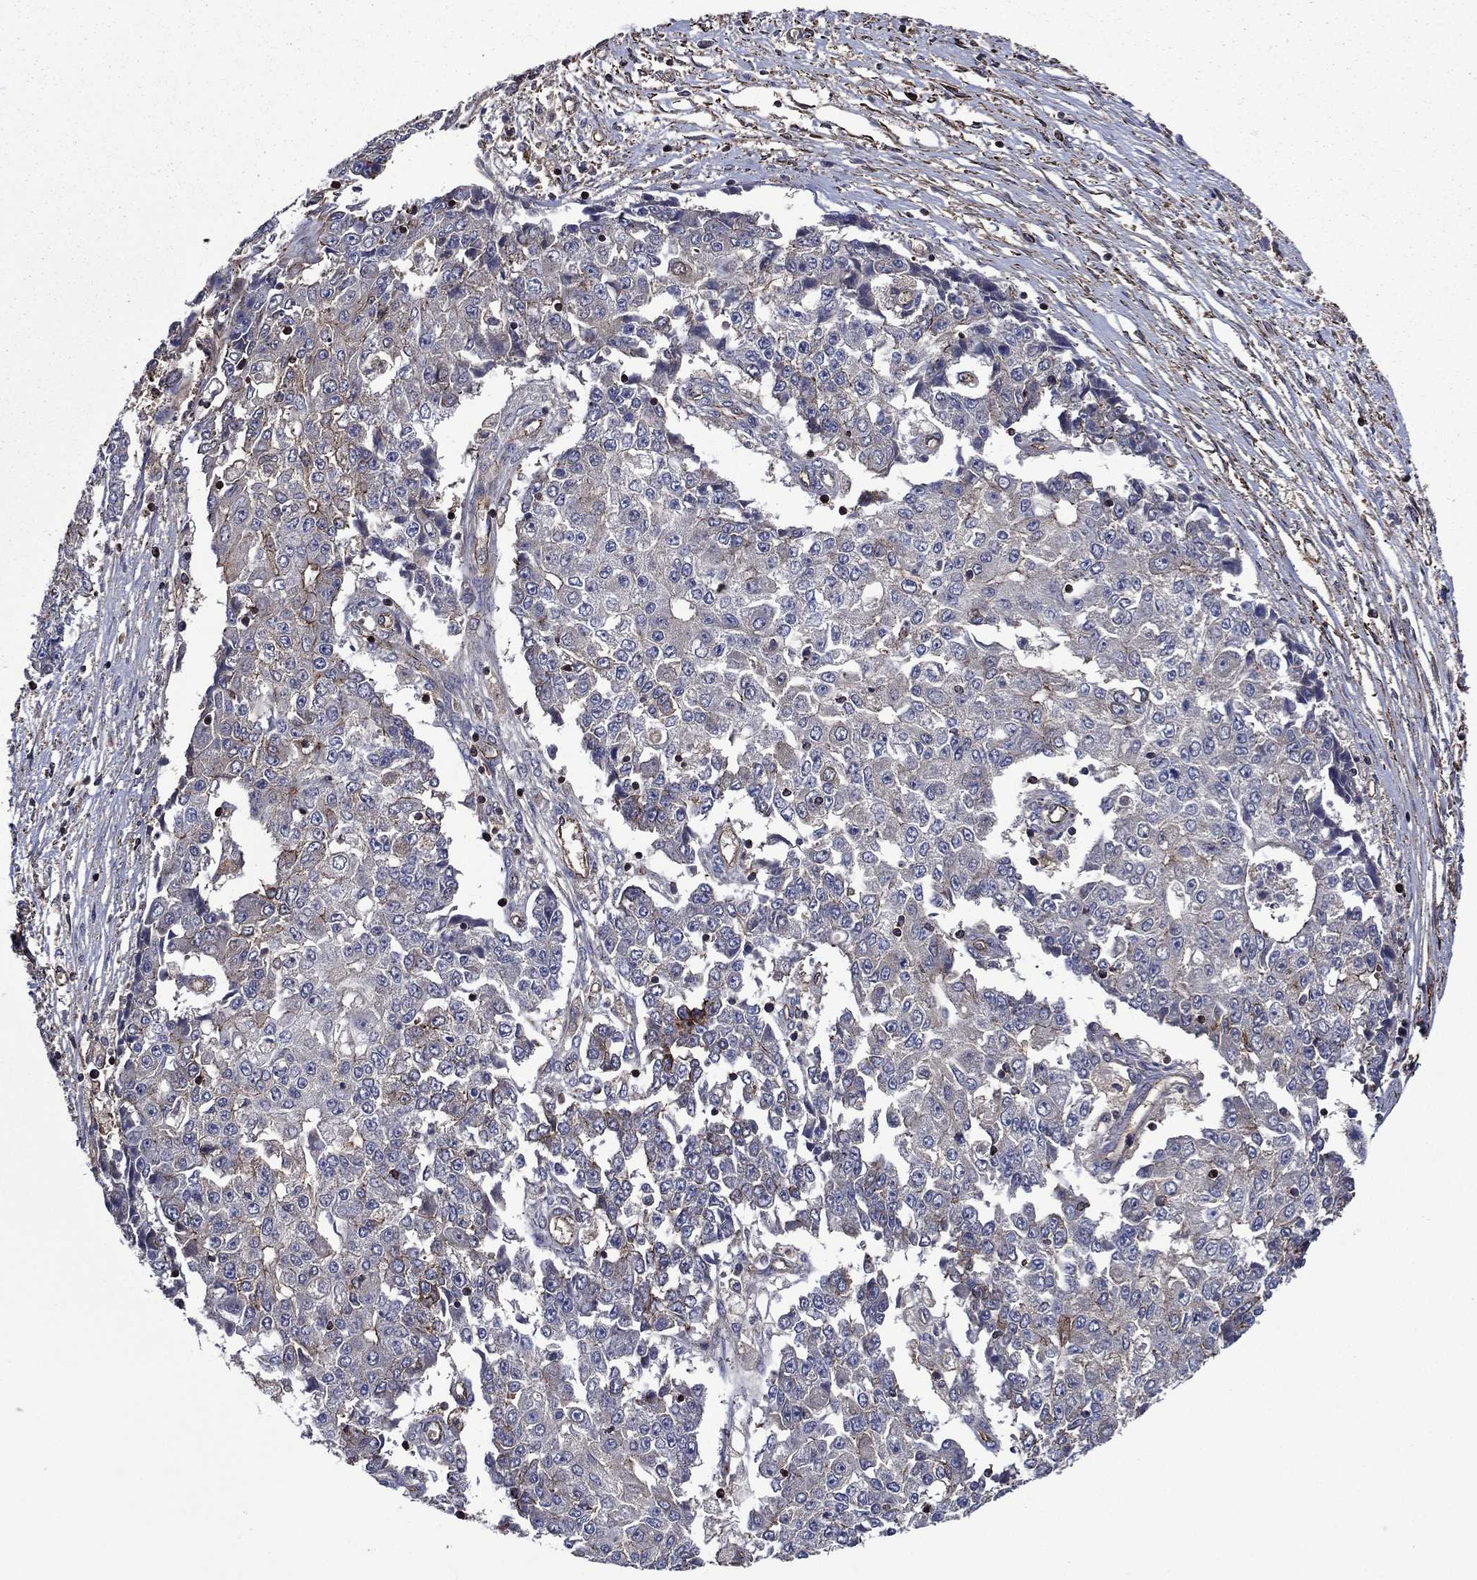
{"staining": {"intensity": "moderate", "quantity": "<25%", "location": "cytoplasmic/membranous"}, "tissue": "ovarian cancer", "cell_type": "Tumor cells", "image_type": "cancer", "snomed": [{"axis": "morphology", "description": "Carcinoma, endometroid"}, {"axis": "topography", "description": "Ovary"}], "caption": "Approximately <25% of tumor cells in endometroid carcinoma (ovarian) display moderate cytoplasmic/membranous protein staining as visualized by brown immunohistochemical staining.", "gene": "PLPP3", "patient": {"sex": "female", "age": 42}}